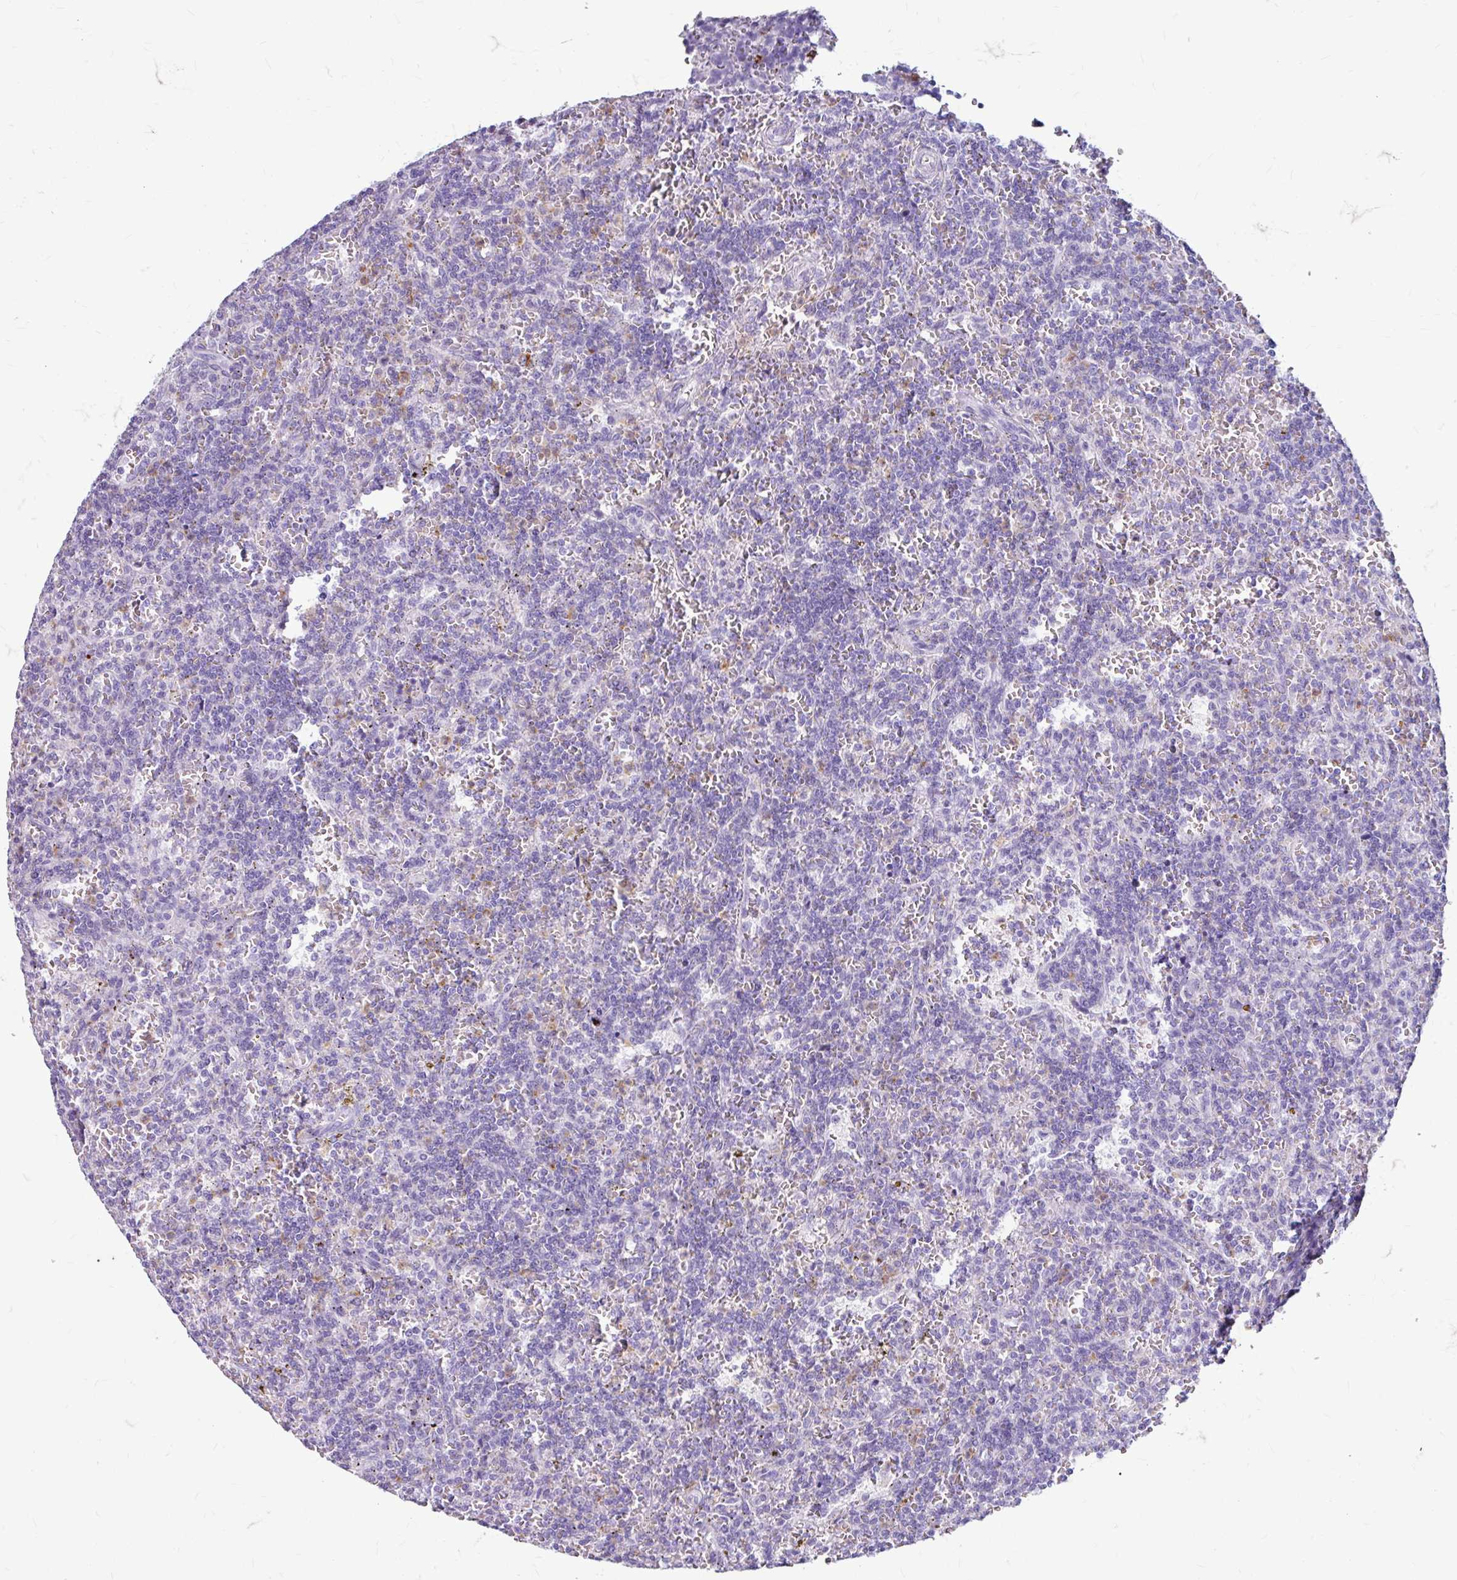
{"staining": {"intensity": "negative", "quantity": "none", "location": "none"}, "tissue": "lymphoma", "cell_type": "Tumor cells", "image_type": "cancer", "snomed": [{"axis": "morphology", "description": "Malignant lymphoma, non-Hodgkin's type, Low grade"}, {"axis": "topography", "description": "Spleen"}], "caption": "Lymphoma stained for a protein using immunohistochemistry exhibits no expression tumor cells.", "gene": "ANKRD1", "patient": {"sex": "male", "age": 73}}